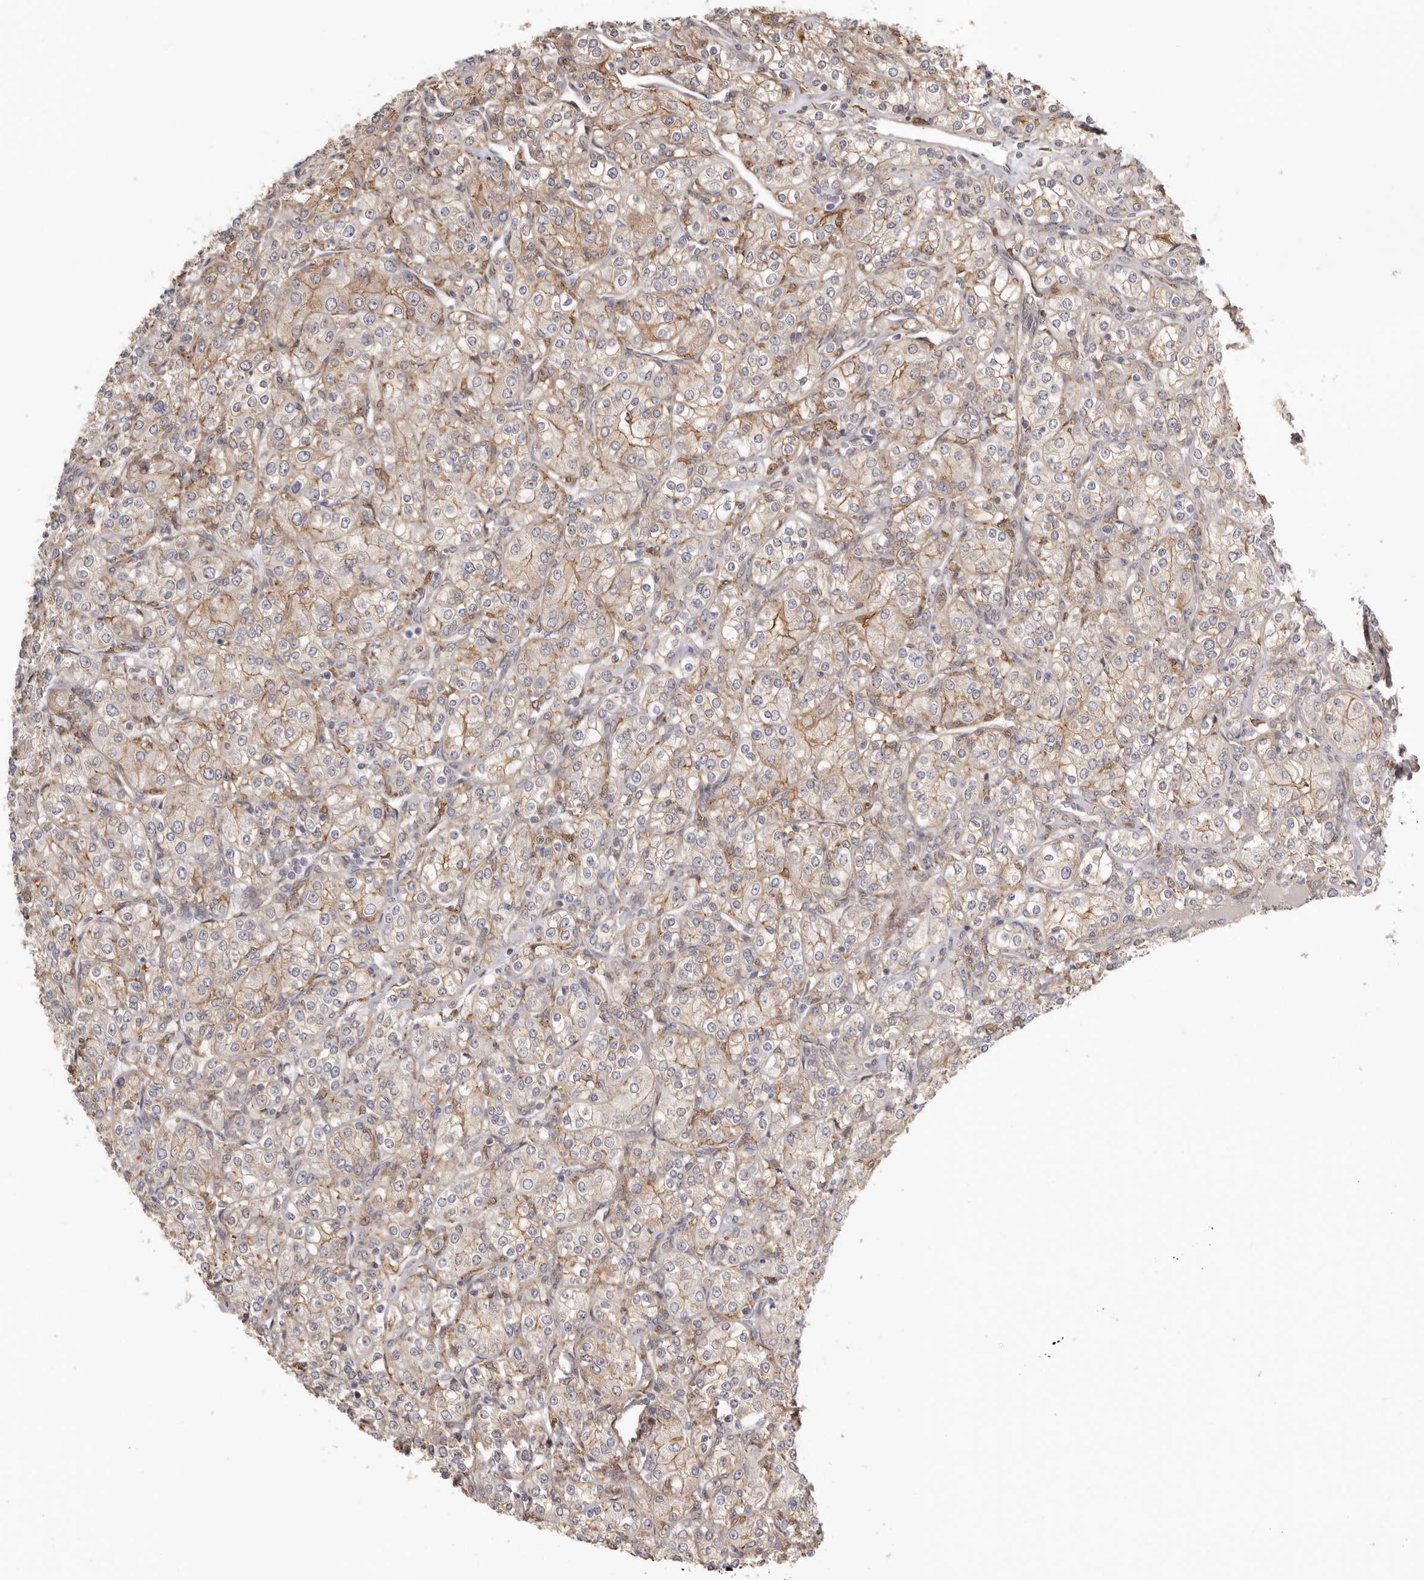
{"staining": {"intensity": "moderate", "quantity": "<25%", "location": "cytoplasmic/membranous"}, "tissue": "renal cancer", "cell_type": "Tumor cells", "image_type": "cancer", "snomed": [{"axis": "morphology", "description": "Adenocarcinoma, NOS"}, {"axis": "topography", "description": "Kidney"}], "caption": "Moderate cytoplasmic/membranous positivity for a protein is identified in about <25% of tumor cells of renal cancer using immunohistochemistry (IHC).", "gene": "MSRB2", "patient": {"sex": "male", "age": 77}}